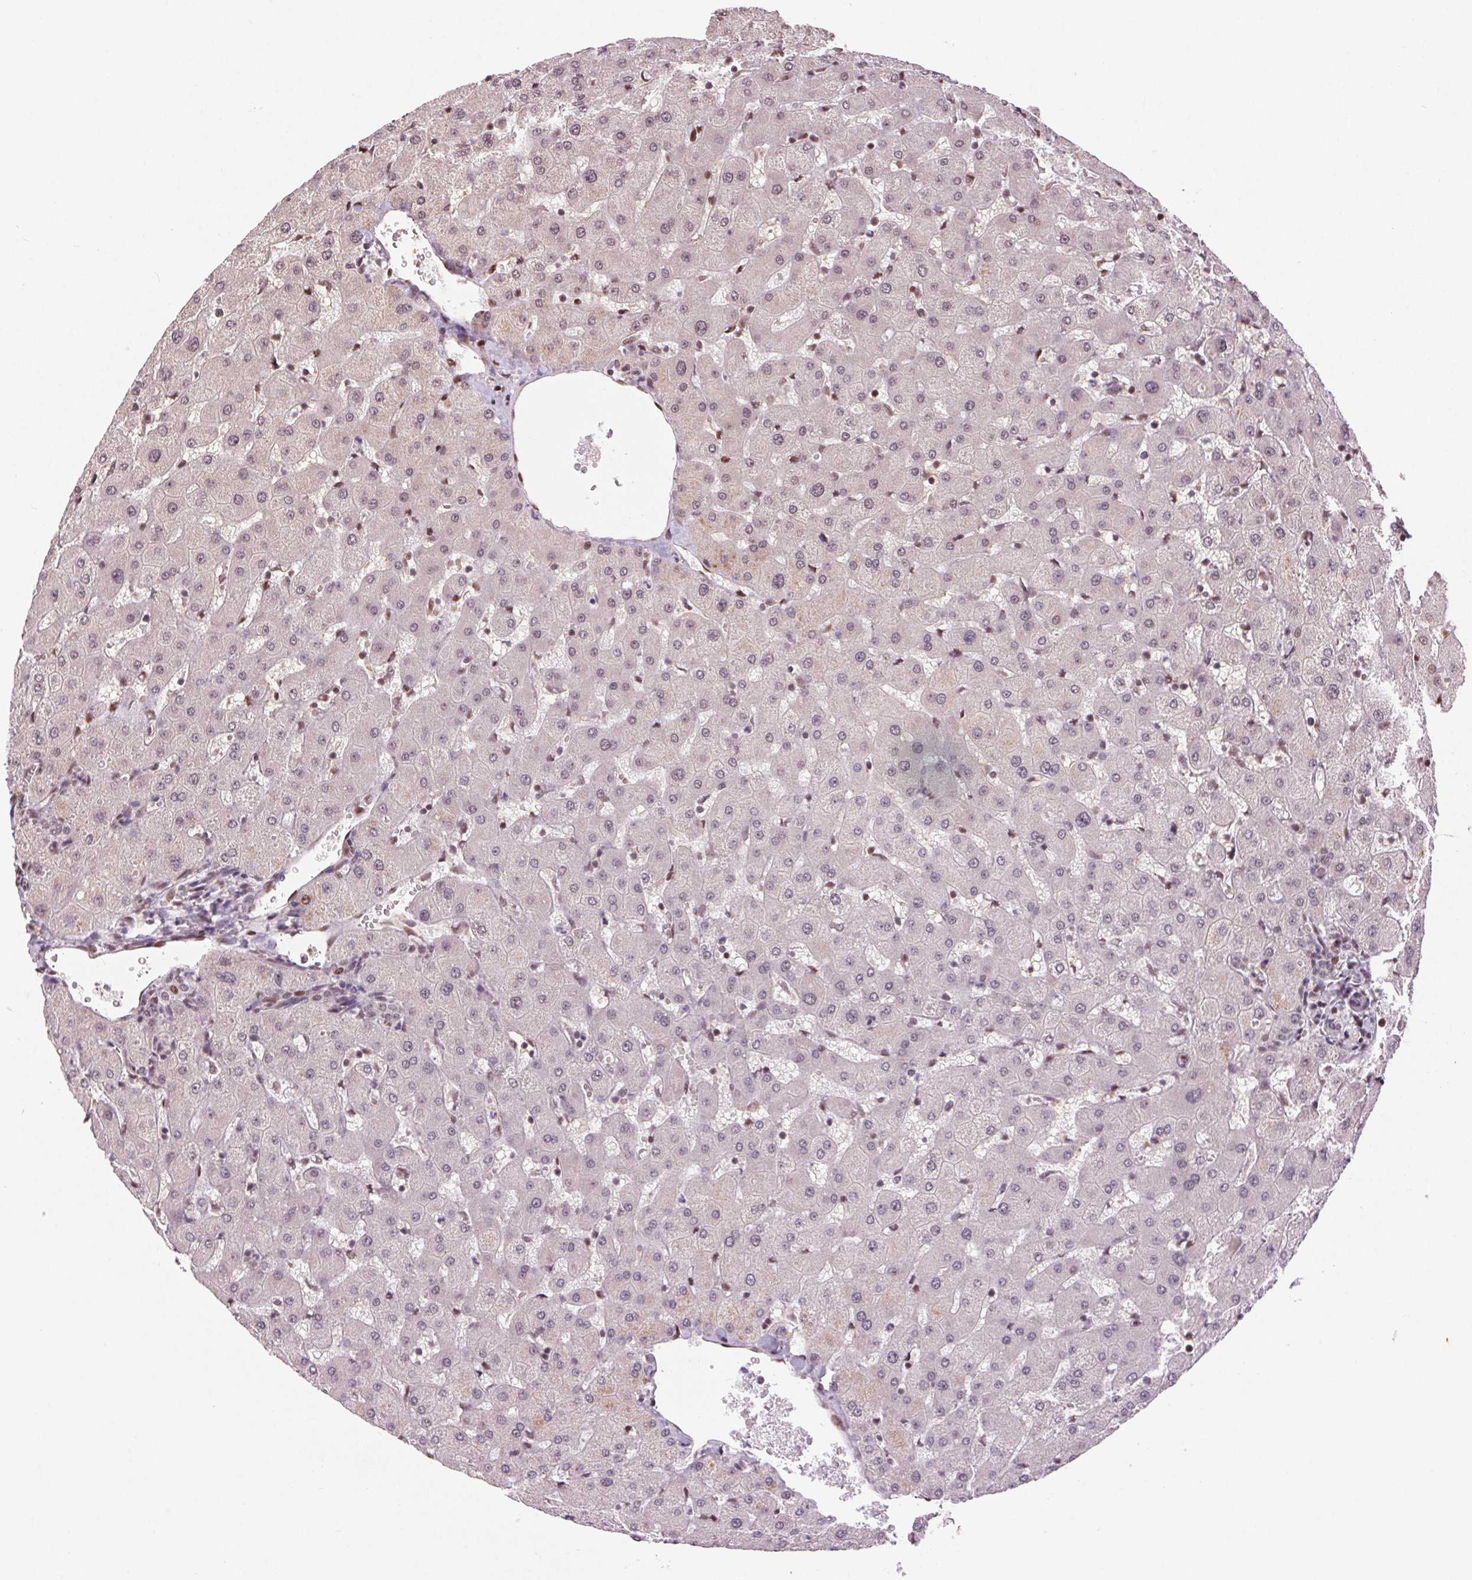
{"staining": {"intensity": "weak", "quantity": "<25%", "location": "nuclear"}, "tissue": "liver", "cell_type": "Cholangiocytes", "image_type": "normal", "snomed": [{"axis": "morphology", "description": "Normal tissue, NOS"}, {"axis": "topography", "description": "Liver"}], "caption": "There is no significant expression in cholangiocytes of liver. The staining is performed using DAB brown chromogen with nuclei counter-stained in using hematoxylin.", "gene": "RAD23A", "patient": {"sex": "female", "age": 63}}